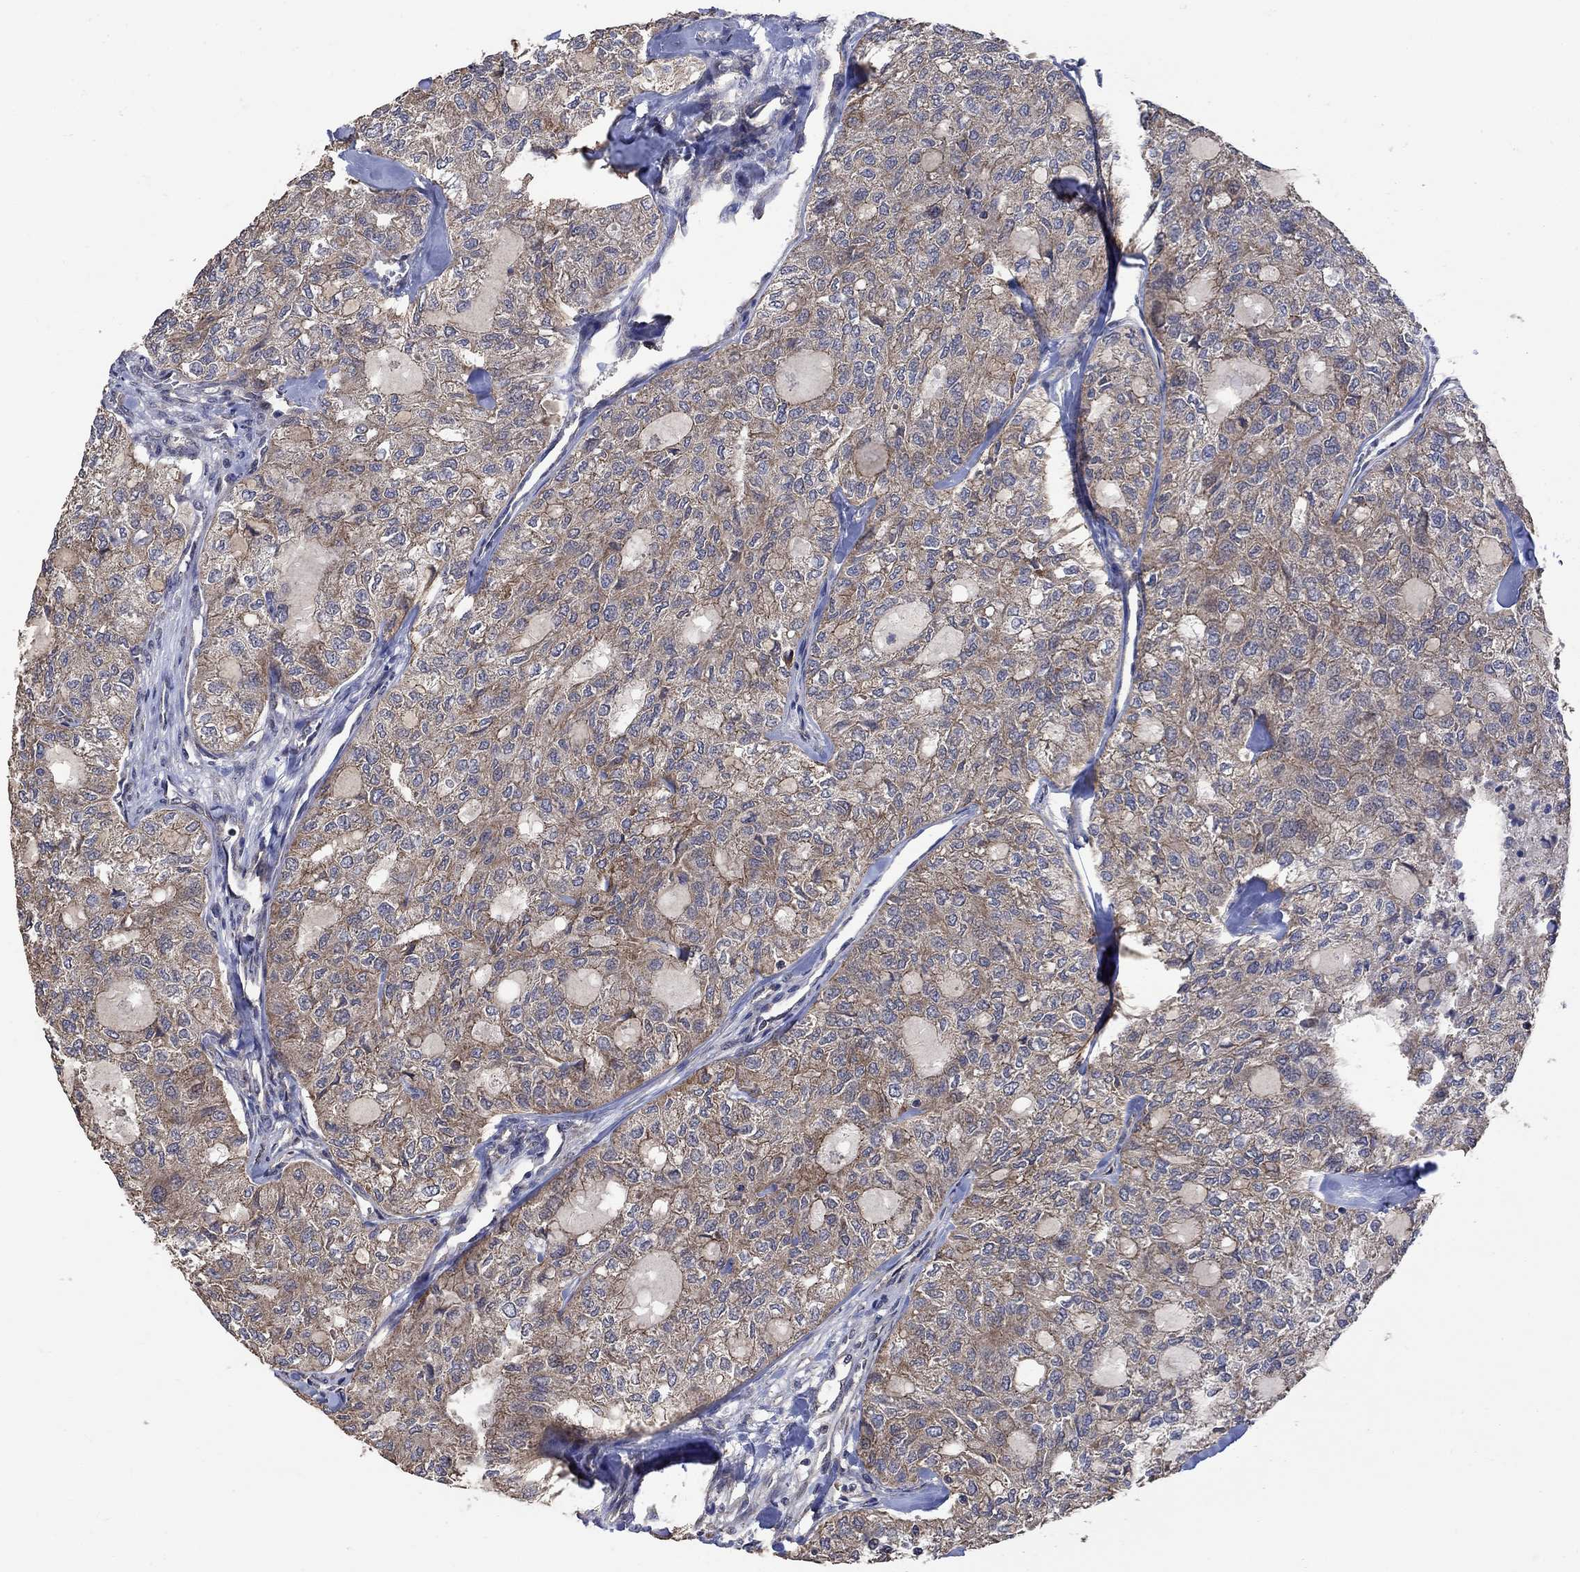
{"staining": {"intensity": "moderate", "quantity": "<25%", "location": "cytoplasmic/membranous"}, "tissue": "thyroid cancer", "cell_type": "Tumor cells", "image_type": "cancer", "snomed": [{"axis": "morphology", "description": "Follicular adenoma carcinoma, NOS"}, {"axis": "topography", "description": "Thyroid gland"}], "caption": "Immunohistochemistry (IHC) staining of thyroid follicular adenoma carcinoma, which shows low levels of moderate cytoplasmic/membranous staining in approximately <25% of tumor cells indicating moderate cytoplasmic/membranous protein staining. The staining was performed using DAB (3,3'-diaminobenzidine) (brown) for protein detection and nuclei were counterstained in hematoxylin (blue).", "gene": "ANKRA2", "patient": {"sex": "male", "age": 75}}